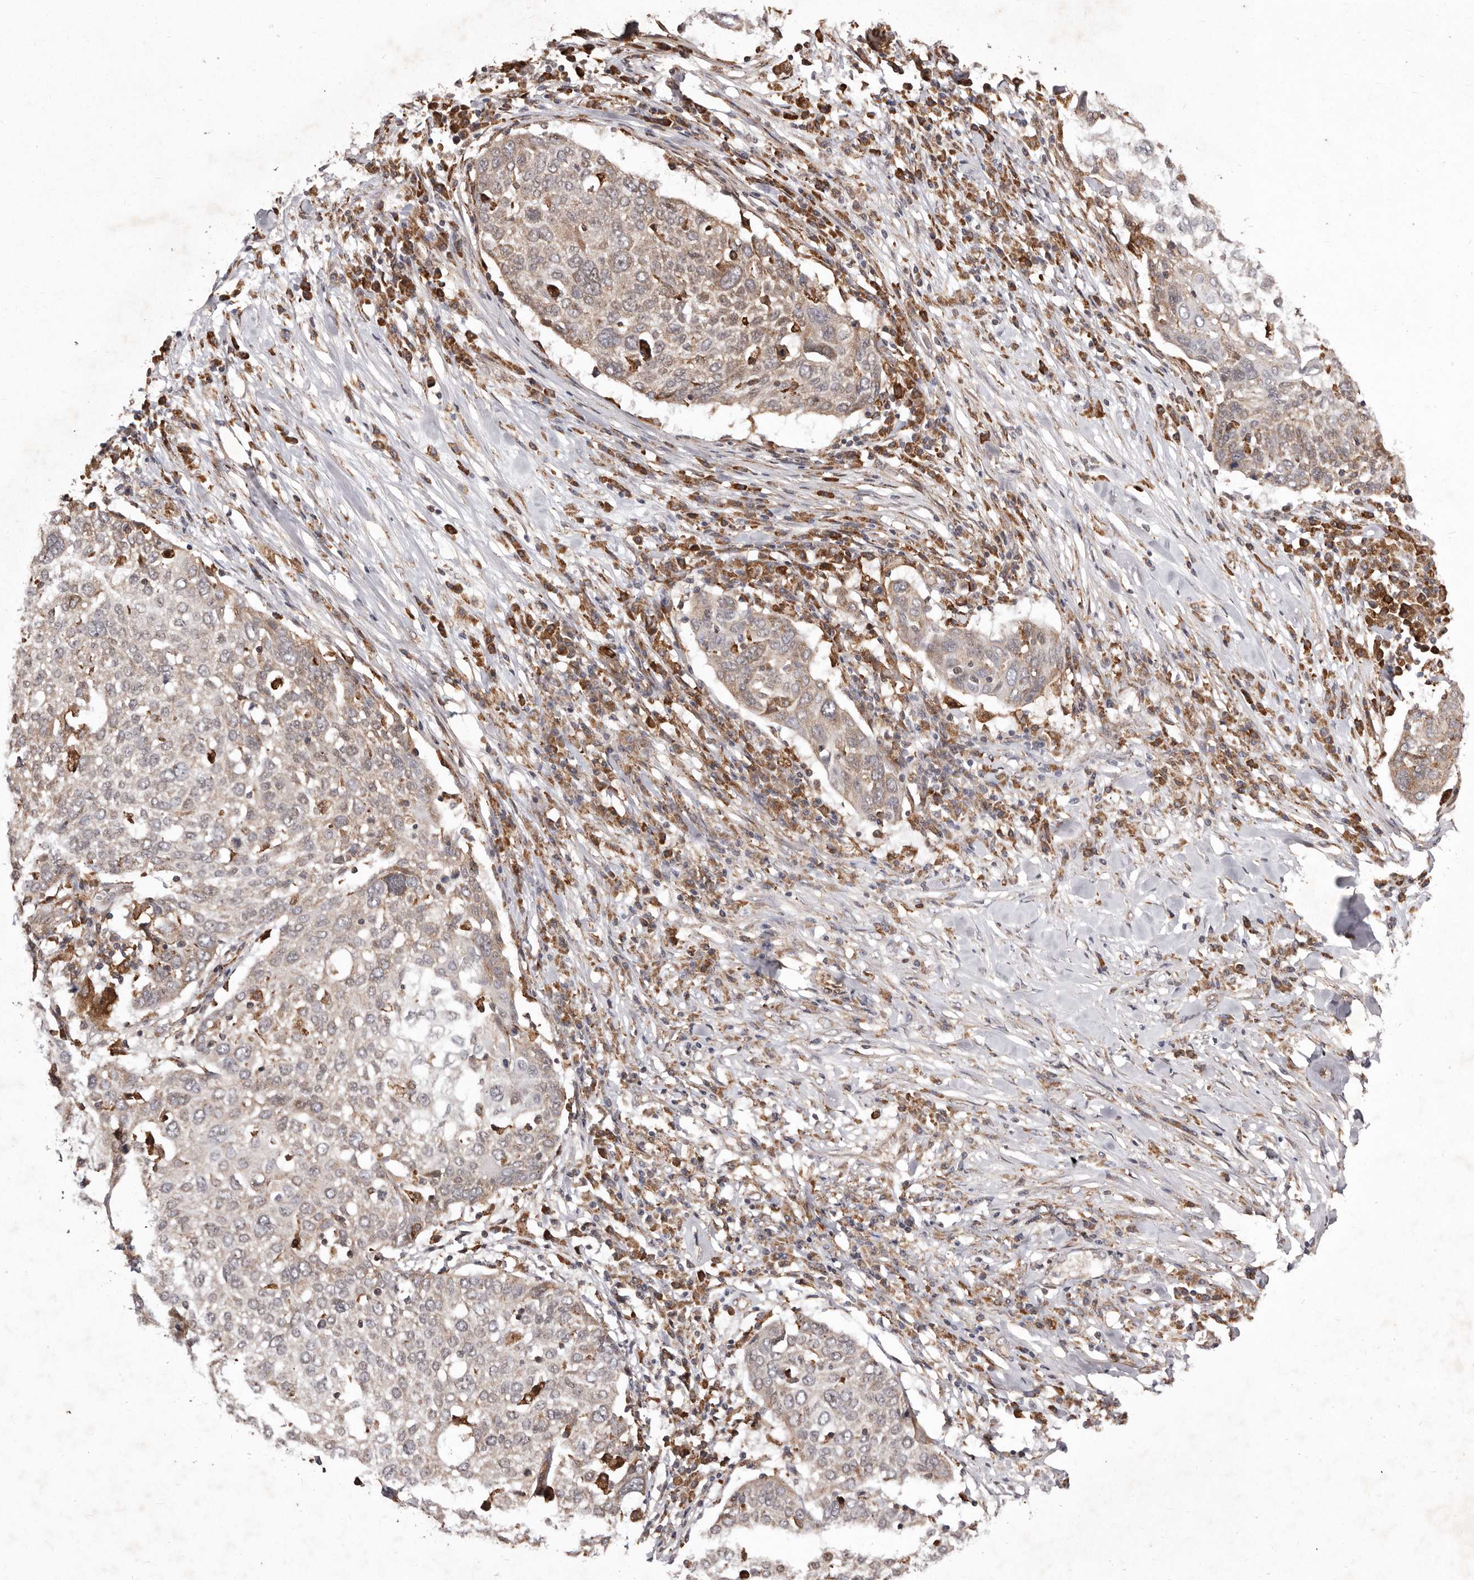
{"staining": {"intensity": "weak", "quantity": "25%-75%", "location": "cytoplasmic/membranous"}, "tissue": "lung cancer", "cell_type": "Tumor cells", "image_type": "cancer", "snomed": [{"axis": "morphology", "description": "Squamous cell carcinoma, NOS"}, {"axis": "topography", "description": "Lung"}], "caption": "Brown immunohistochemical staining in human lung squamous cell carcinoma shows weak cytoplasmic/membranous staining in approximately 25%-75% of tumor cells. (Brightfield microscopy of DAB IHC at high magnification).", "gene": "RRM2B", "patient": {"sex": "male", "age": 65}}